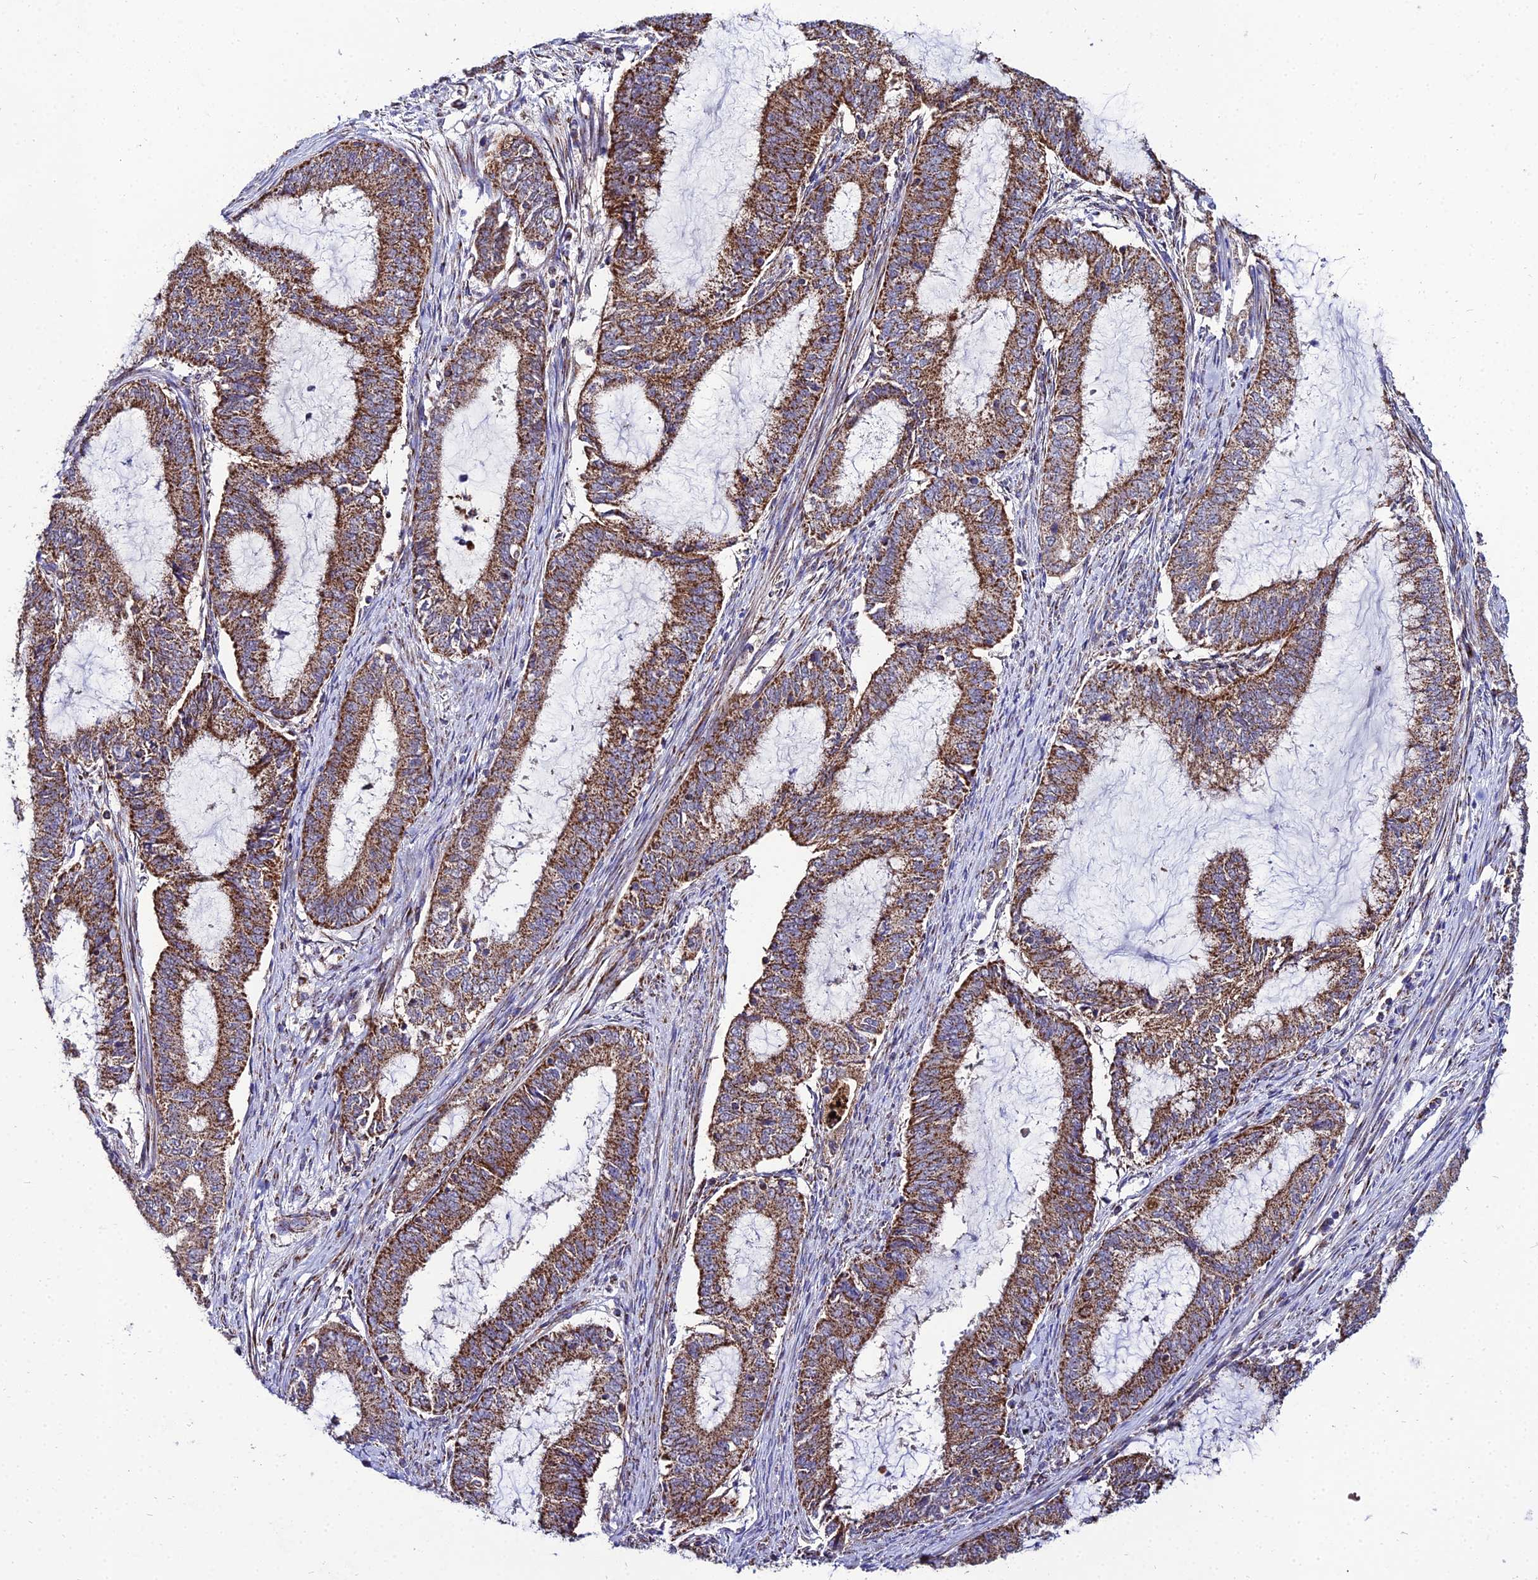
{"staining": {"intensity": "moderate", "quantity": ">75%", "location": "cytoplasmic/membranous"}, "tissue": "endometrial cancer", "cell_type": "Tumor cells", "image_type": "cancer", "snomed": [{"axis": "morphology", "description": "Adenocarcinoma, NOS"}, {"axis": "topography", "description": "Endometrium"}], "caption": "A medium amount of moderate cytoplasmic/membranous staining is identified in approximately >75% of tumor cells in endometrial cancer tissue. Nuclei are stained in blue.", "gene": "PSMD2", "patient": {"sex": "female", "age": 51}}